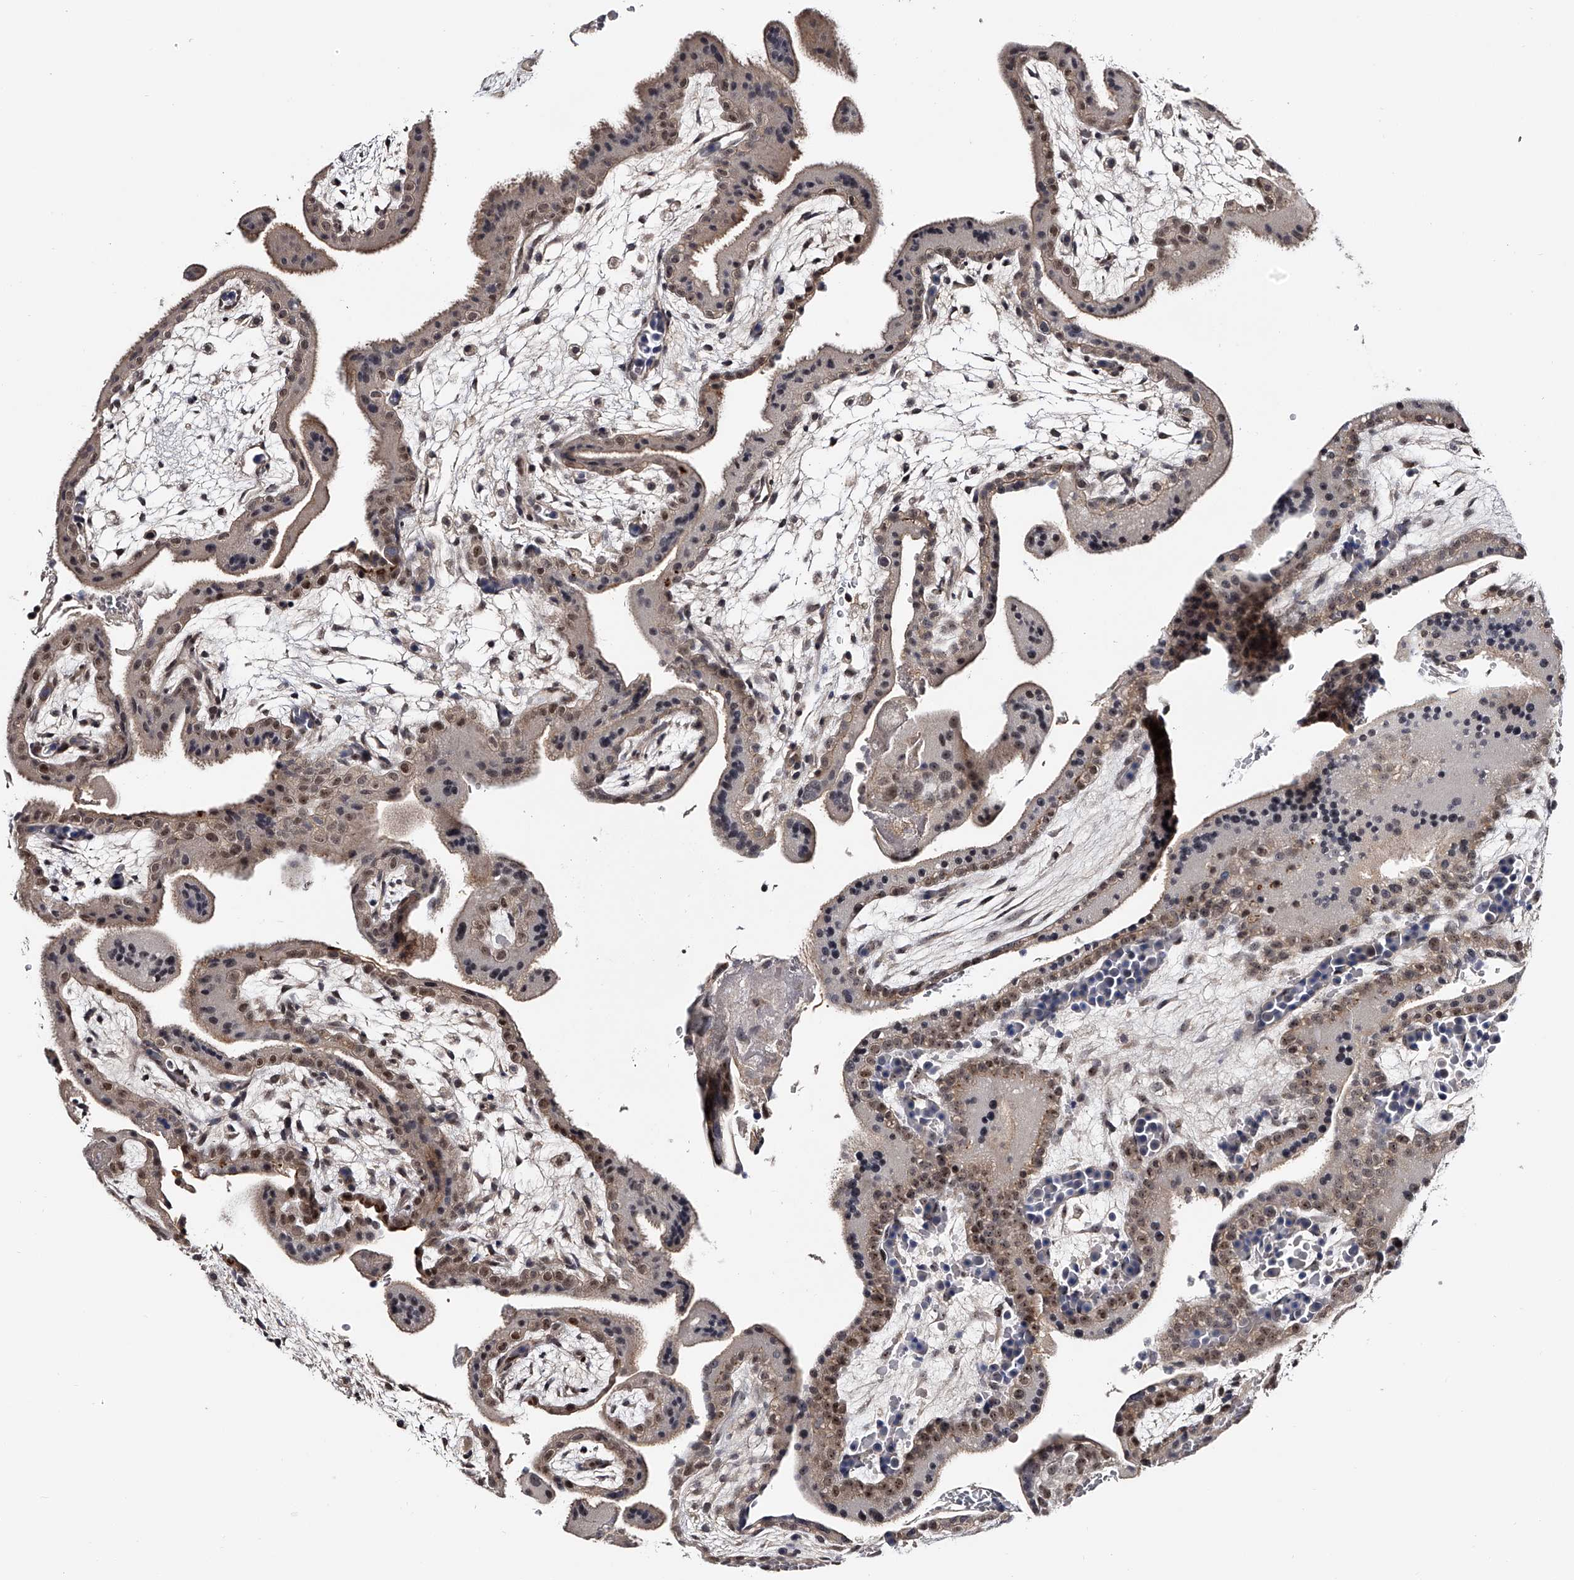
{"staining": {"intensity": "moderate", "quantity": "25%-75%", "location": "cytoplasmic/membranous,nuclear"}, "tissue": "placenta", "cell_type": "Decidual cells", "image_type": "normal", "snomed": [{"axis": "morphology", "description": "Normal tissue, NOS"}, {"axis": "topography", "description": "Placenta"}], "caption": "Decidual cells show moderate cytoplasmic/membranous,nuclear staining in approximately 25%-75% of cells in unremarkable placenta.", "gene": "MDN1", "patient": {"sex": "female", "age": 35}}